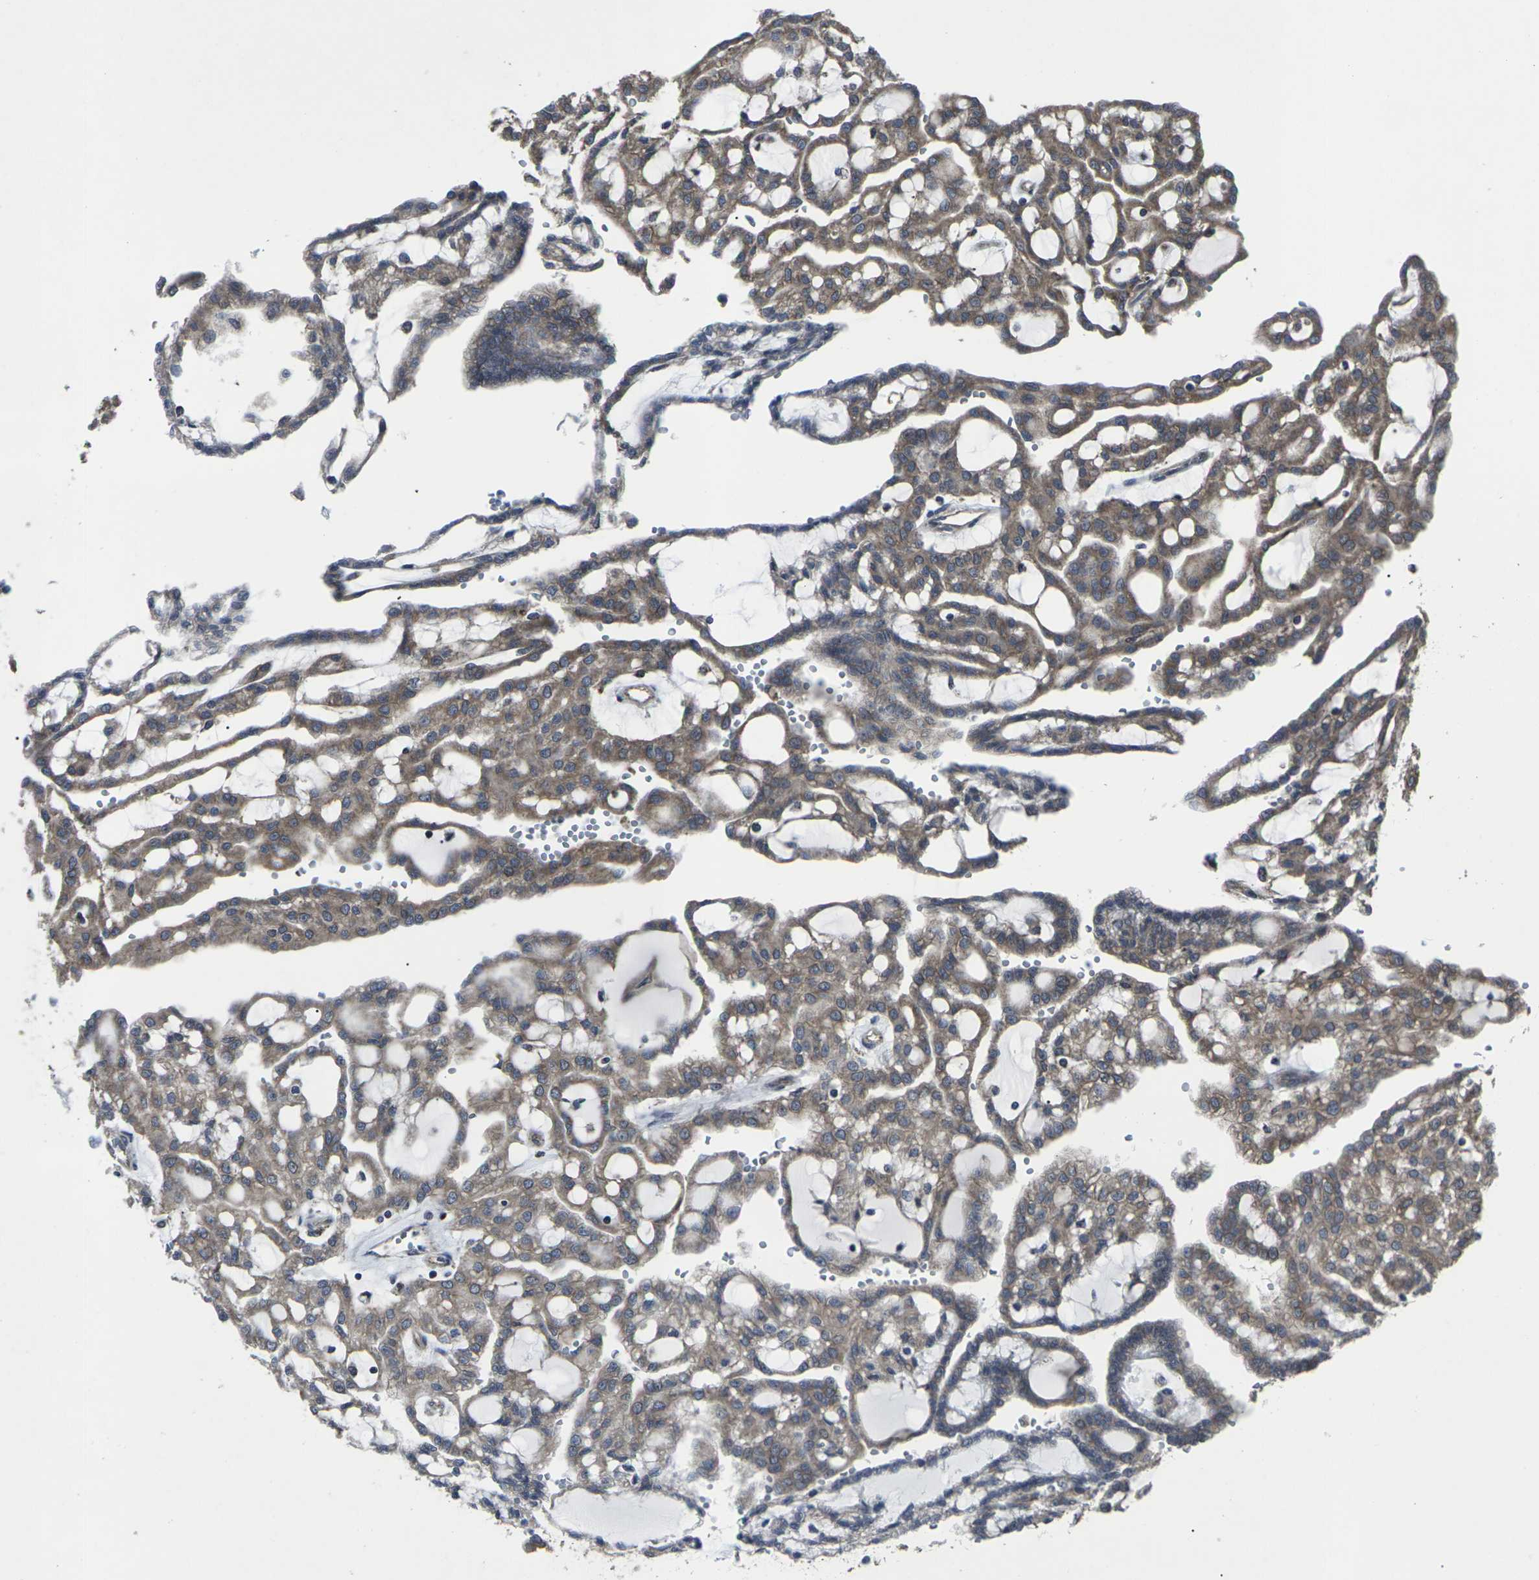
{"staining": {"intensity": "moderate", "quantity": ">75%", "location": "cytoplasmic/membranous"}, "tissue": "renal cancer", "cell_type": "Tumor cells", "image_type": "cancer", "snomed": [{"axis": "morphology", "description": "Adenocarcinoma, NOS"}, {"axis": "topography", "description": "Kidney"}], "caption": "Human adenocarcinoma (renal) stained for a protein (brown) displays moderate cytoplasmic/membranous positive staining in about >75% of tumor cells.", "gene": "MAPKAPK2", "patient": {"sex": "male", "age": 63}}